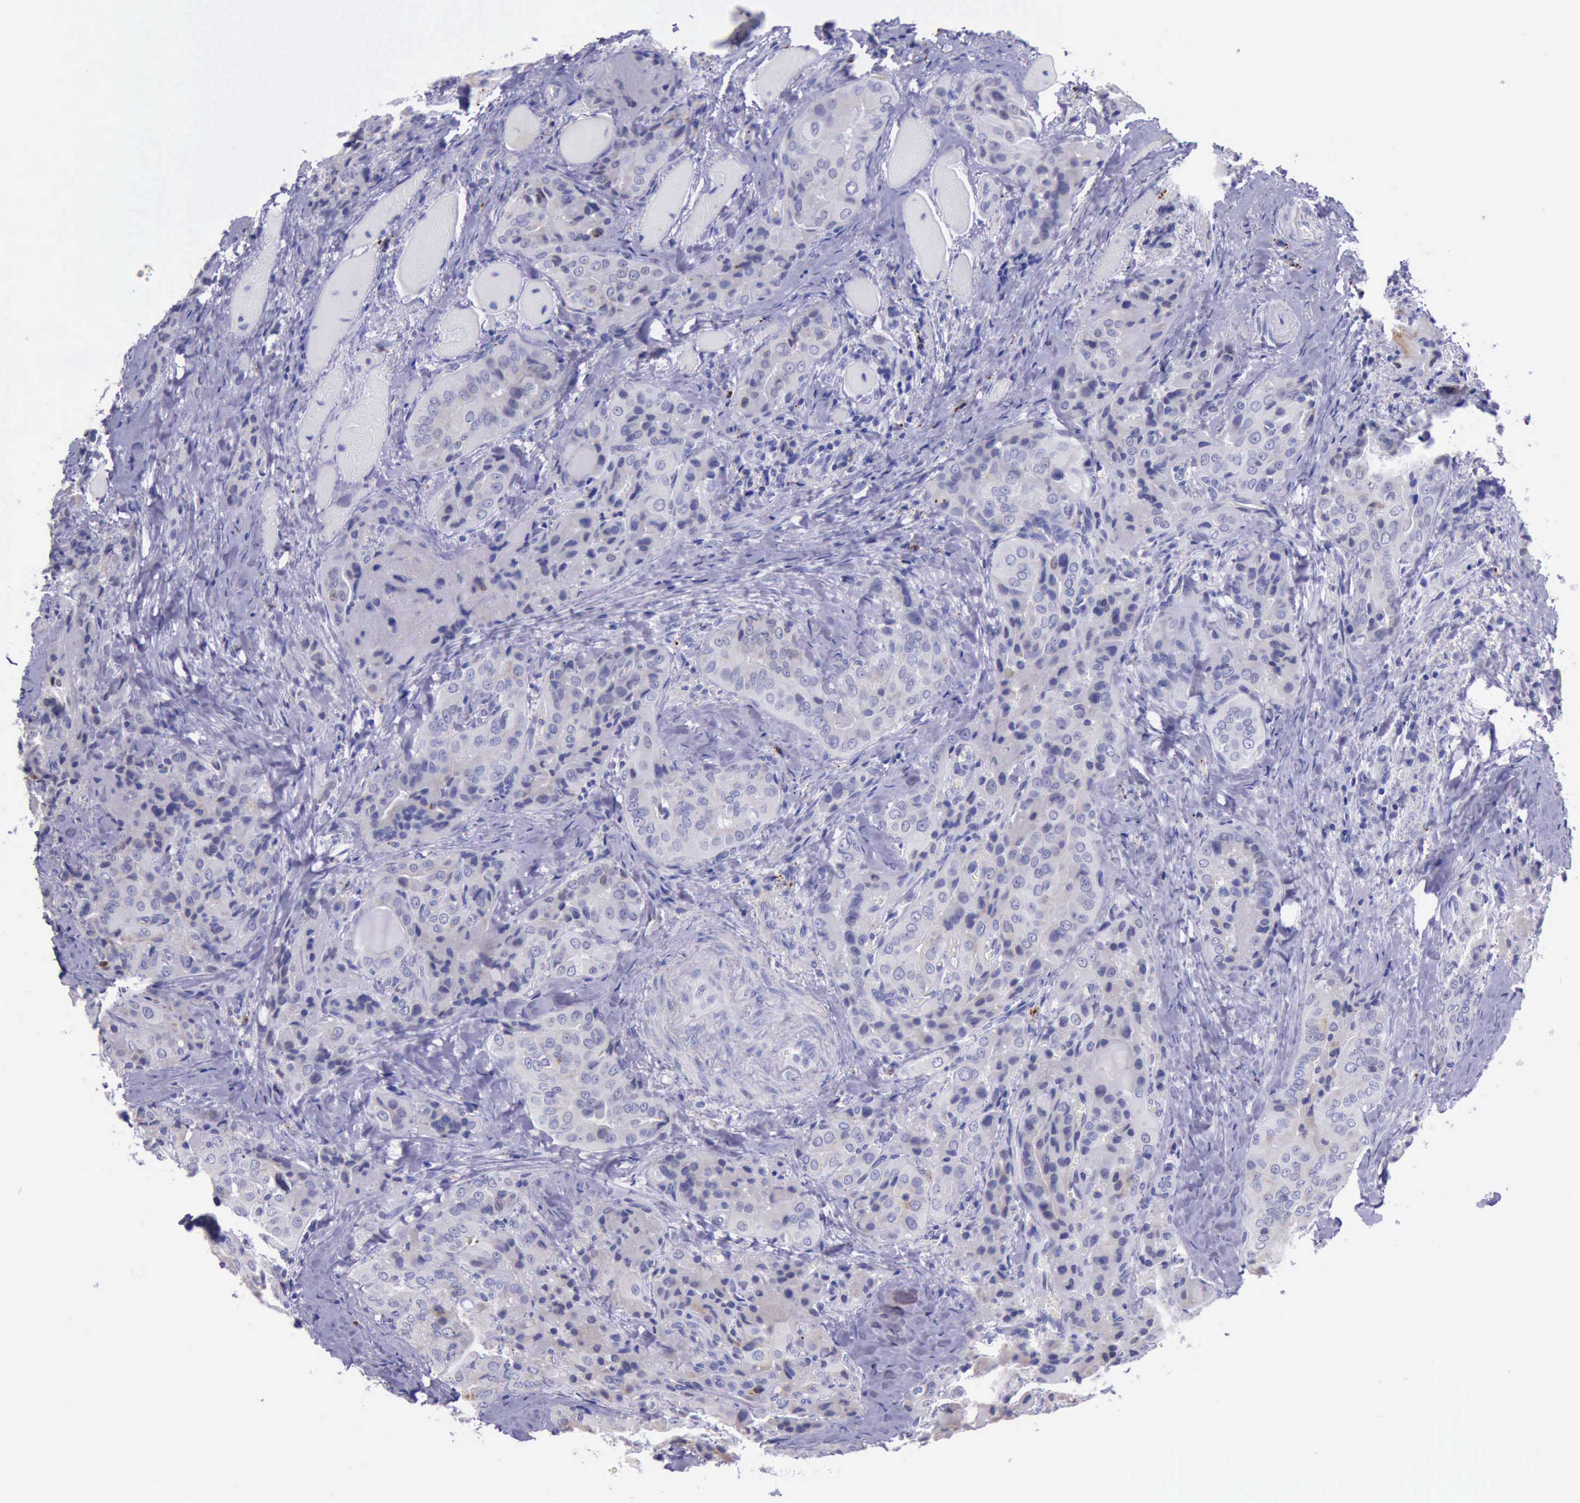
{"staining": {"intensity": "negative", "quantity": "none", "location": "none"}, "tissue": "thyroid cancer", "cell_type": "Tumor cells", "image_type": "cancer", "snomed": [{"axis": "morphology", "description": "Papillary adenocarcinoma, NOS"}, {"axis": "topography", "description": "Thyroid gland"}], "caption": "Image shows no protein positivity in tumor cells of papillary adenocarcinoma (thyroid) tissue.", "gene": "GLA", "patient": {"sex": "female", "age": 71}}